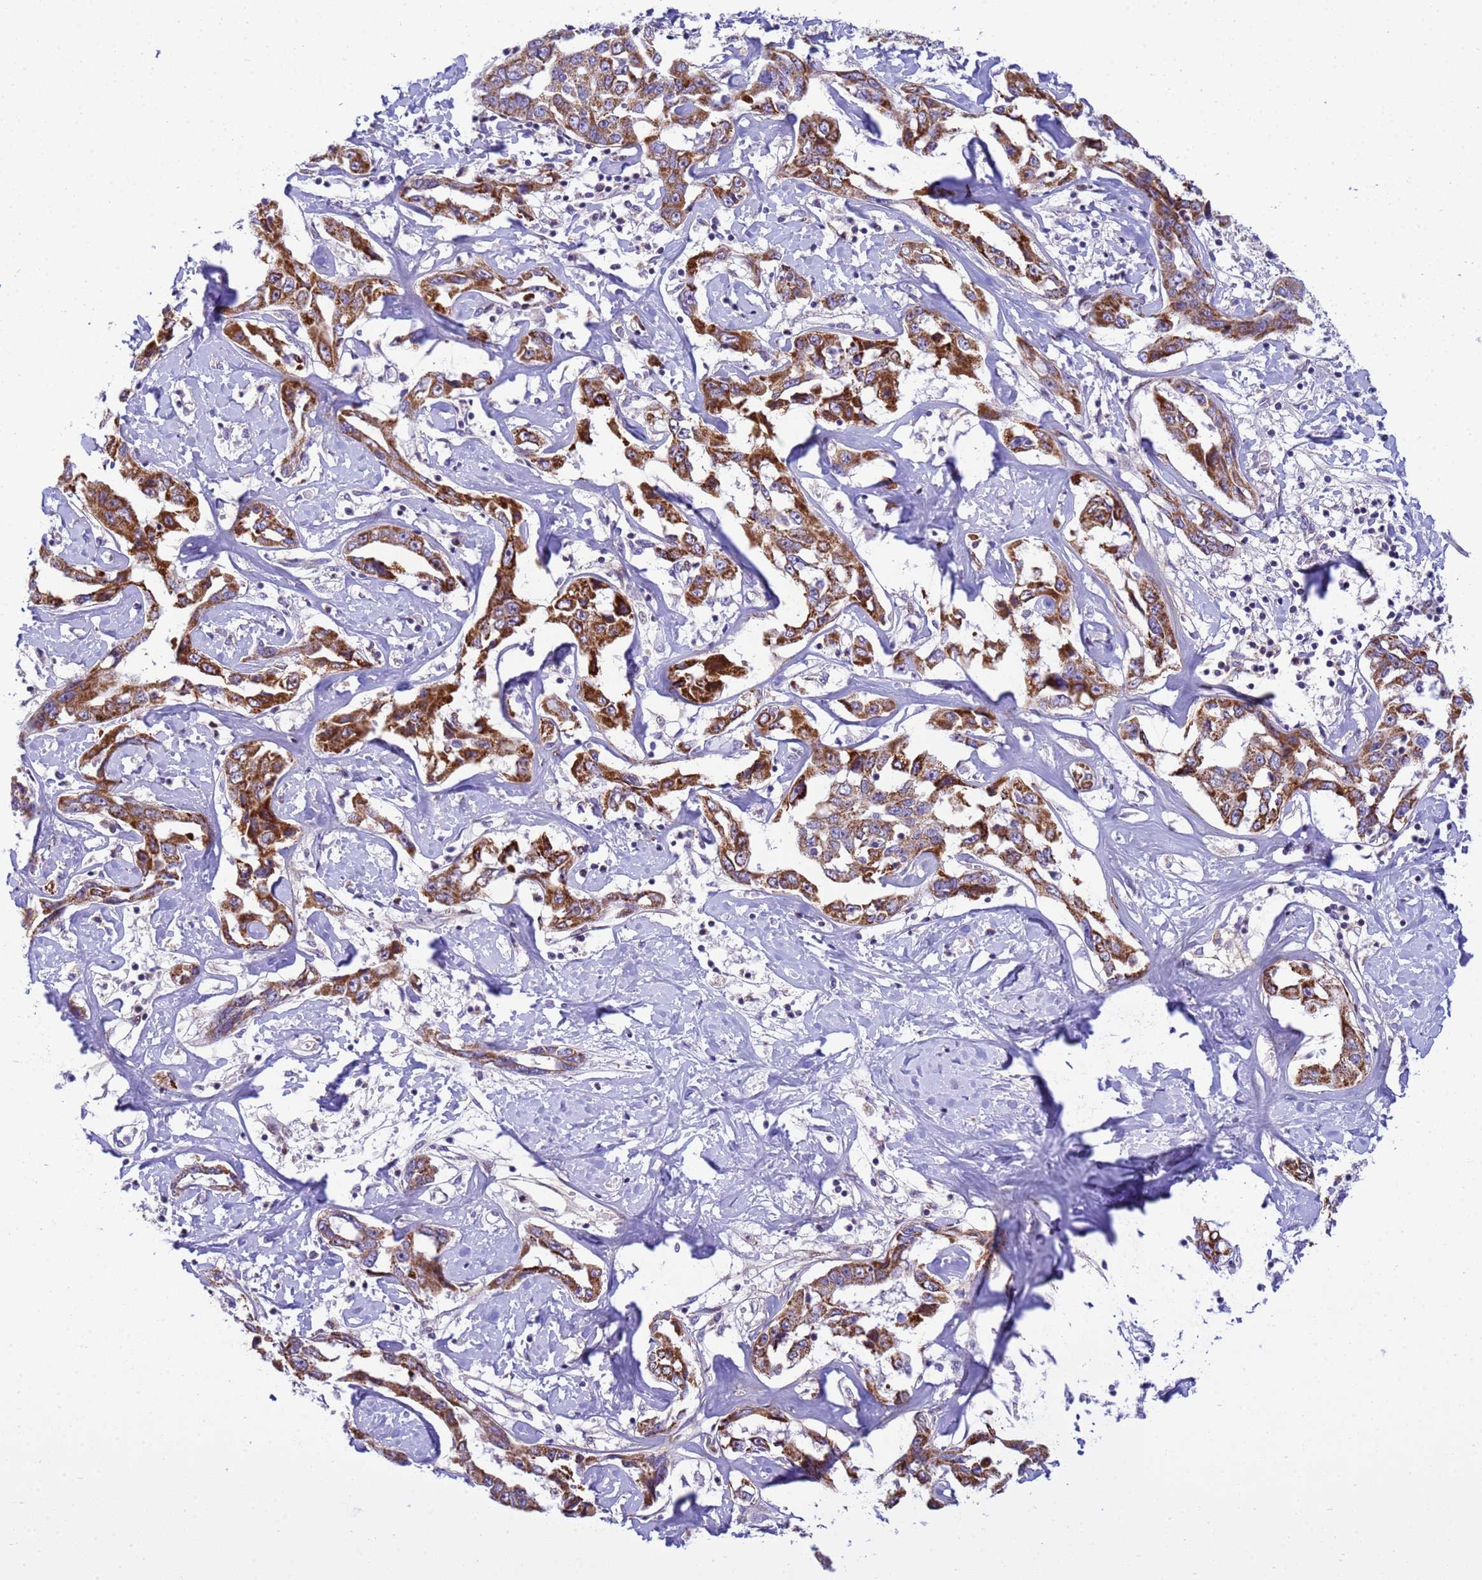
{"staining": {"intensity": "strong", "quantity": ">75%", "location": "cytoplasmic/membranous"}, "tissue": "liver cancer", "cell_type": "Tumor cells", "image_type": "cancer", "snomed": [{"axis": "morphology", "description": "Cholangiocarcinoma"}, {"axis": "topography", "description": "Liver"}], "caption": "High-power microscopy captured an immunohistochemistry (IHC) histopathology image of liver cholangiocarcinoma, revealing strong cytoplasmic/membranous expression in approximately >75% of tumor cells.", "gene": "P2RX7", "patient": {"sex": "male", "age": 59}}